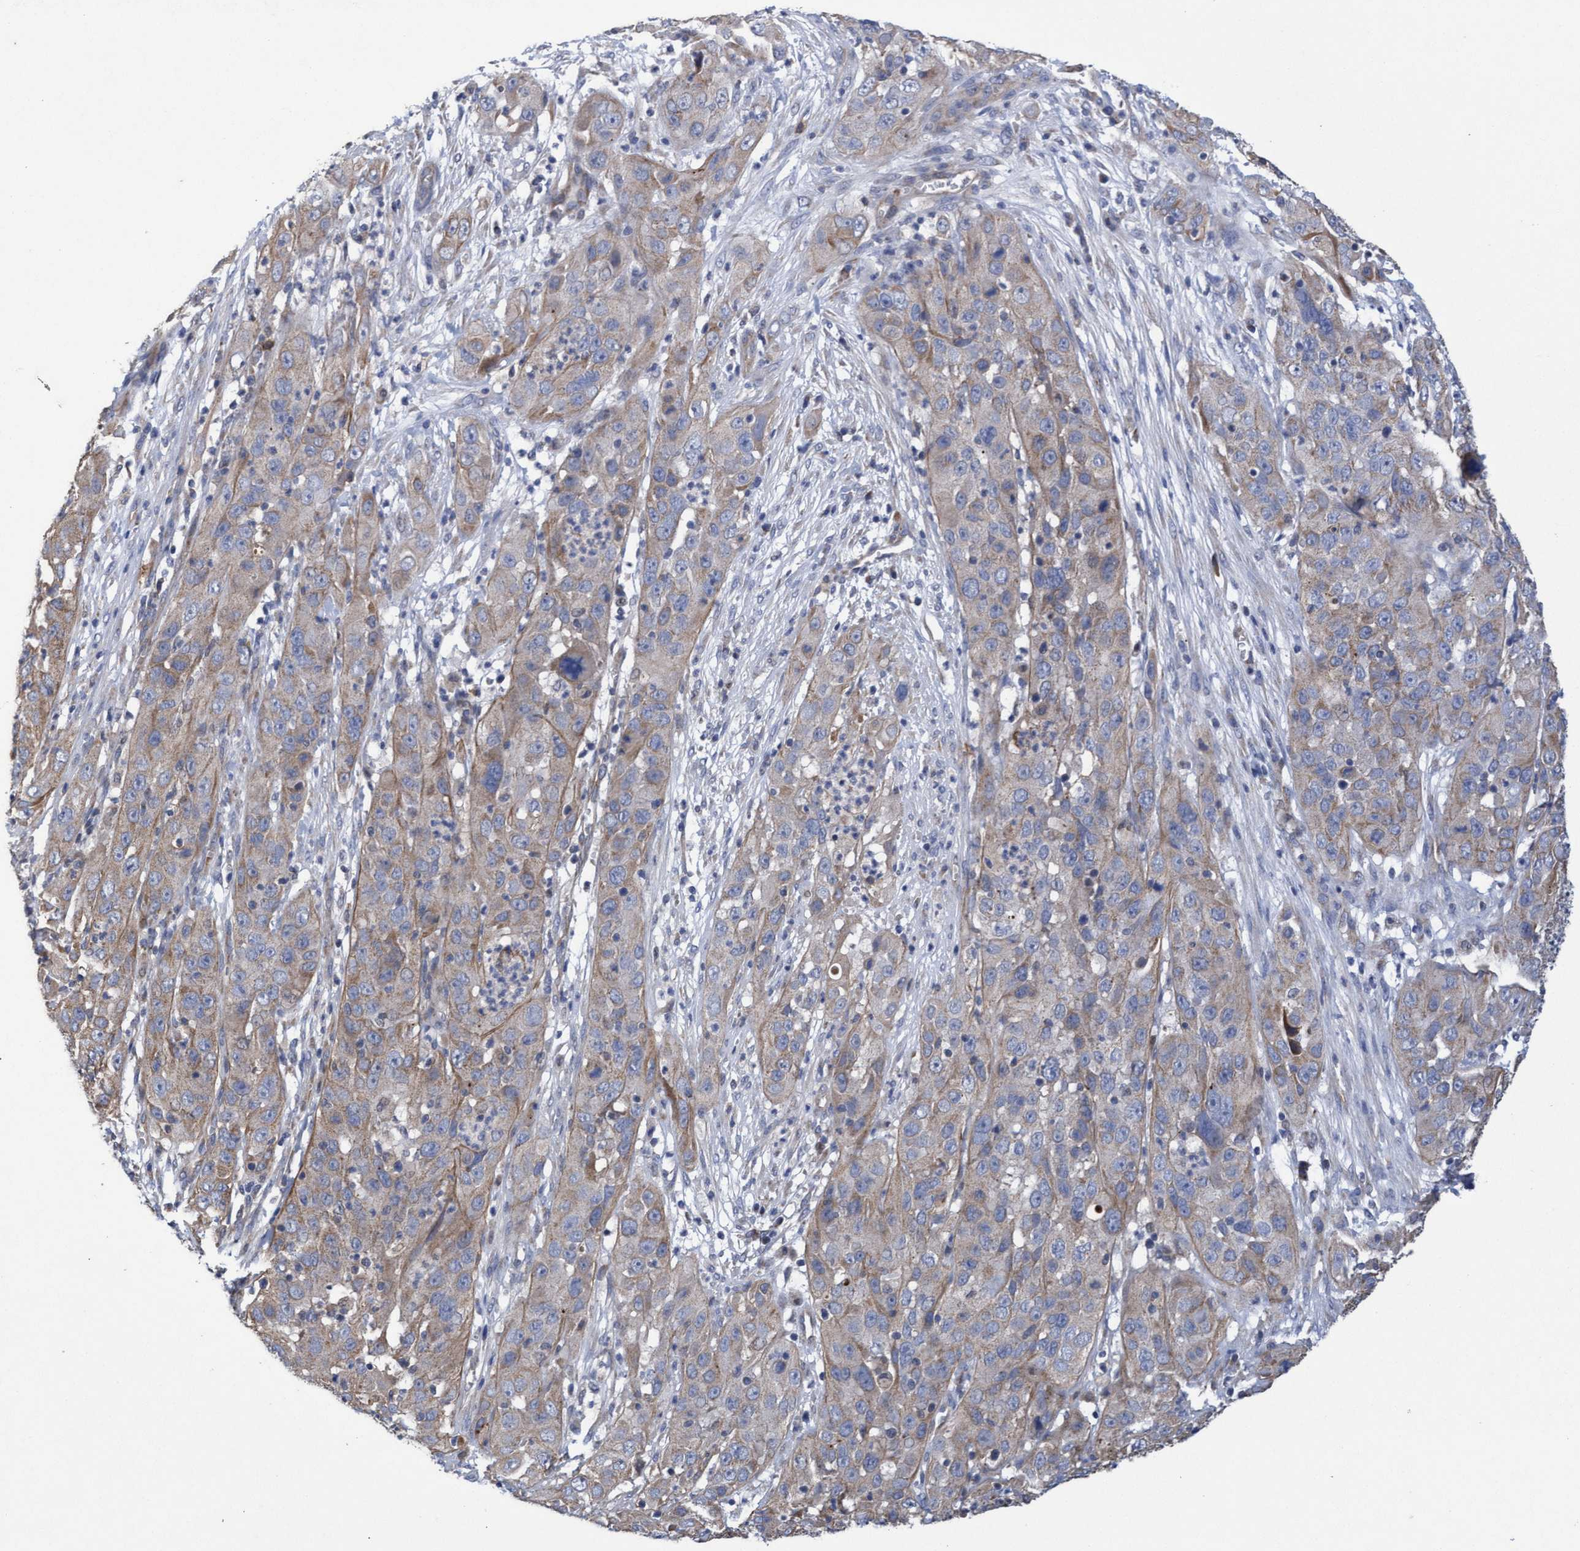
{"staining": {"intensity": "weak", "quantity": ">75%", "location": "cytoplasmic/membranous"}, "tissue": "cervical cancer", "cell_type": "Tumor cells", "image_type": "cancer", "snomed": [{"axis": "morphology", "description": "Squamous cell carcinoma, NOS"}, {"axis": "topography", "description": "Cervix"}], "caption": "Tumor cells display weak cytoplasmic/membranous staining in about >75% of cells in cervical cancer (squamous cell carcinoma).", "gene": "MRPL38", "patient": {"sex": "female", "age": 32}}